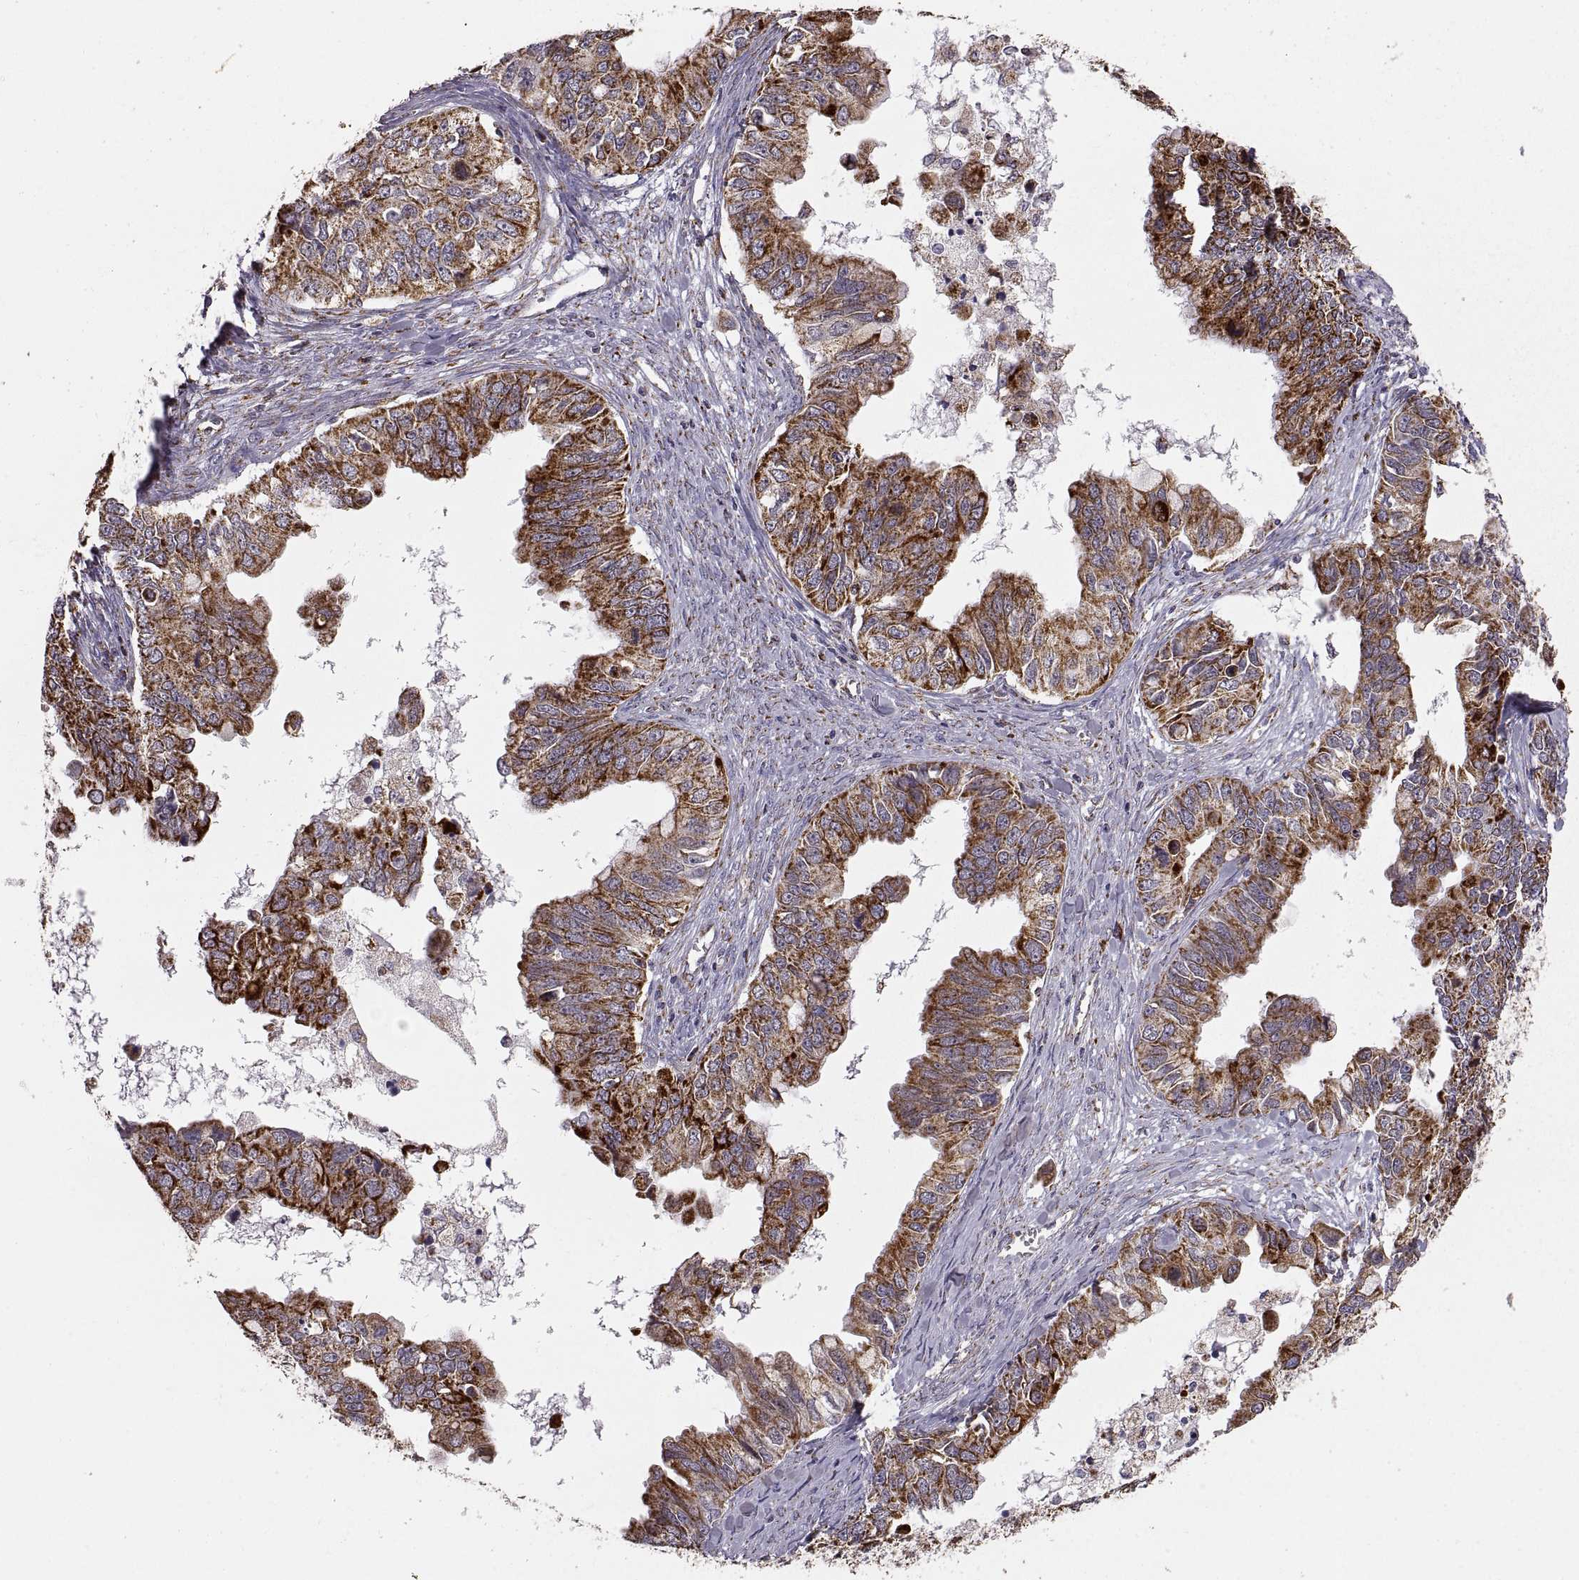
{"staining": {"intensity": "strong", "quantity": ">75%", "location": "cytoplasmic/membranous"}, "tissue": "ovarian cancer", "cell_type": "Tumor cells", "image_type": "cancer", "snomed": [{"axis": "morphology", "description": "Cystadenocarcinoma, mucinous, NOS"}, {"axis": "topography", "description": "Ovary"}], "caption": "A high-resolution micrograph shows IHC staining of ovarian cancer (mucinous cystadenocarcinoma), which demonstrates strong cytoplasmic/membranous expression in approximately >75% of tumor cells.", "gene": "ARSD", "patient": {"sex": "female", "age": 76}}